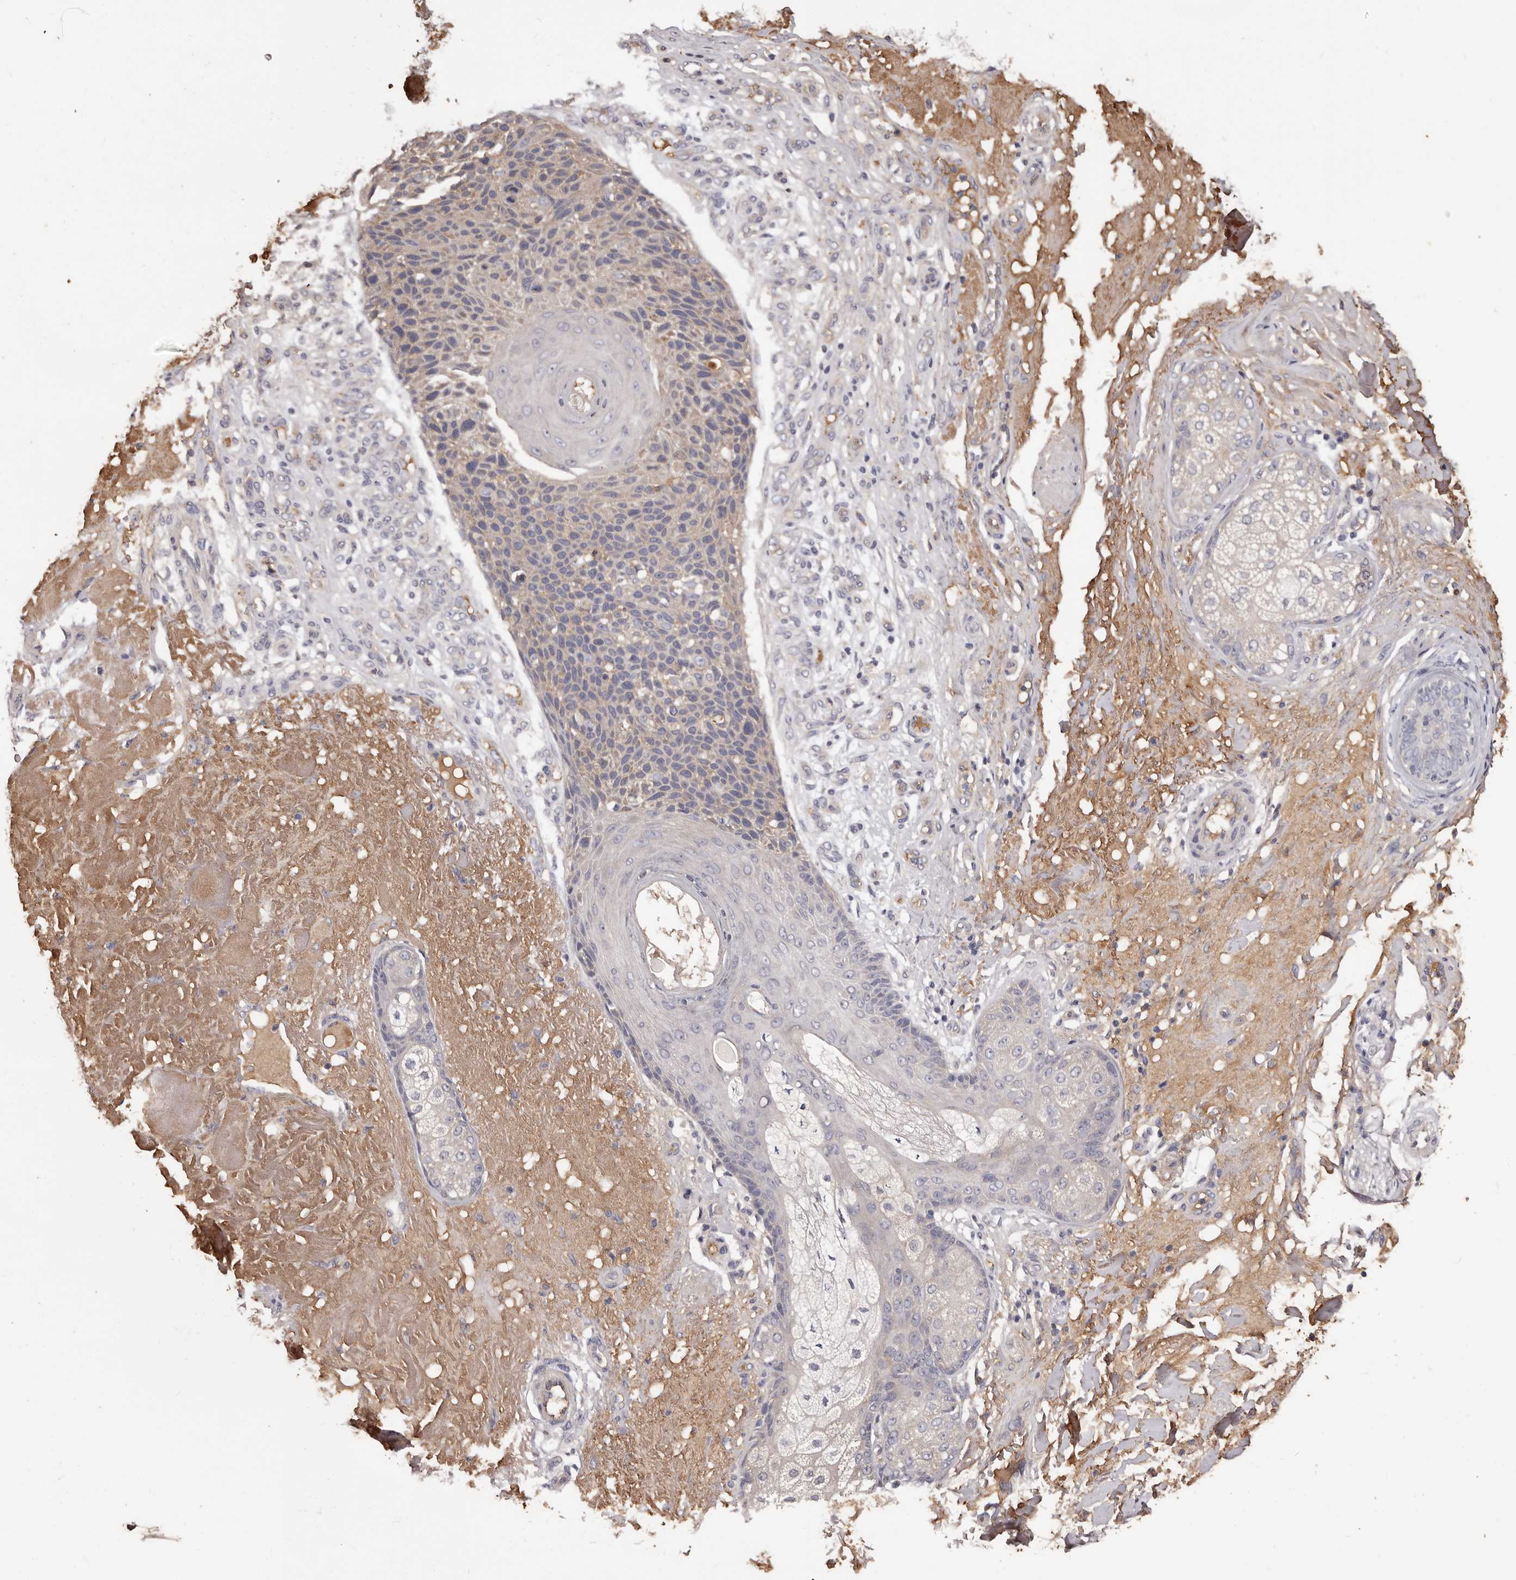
{"staining": {"intensity": "weak", "quantity": "<25%", "location": "cytoplasmic/membranous"}, "tissue": "skin cancer", "cell_type": "Tumor cells", "image_type": "cancer", "snomed": [{"axis": "morphology", "description": "Squamous cell carcinoma, NOS"}, {"axis": "topography", "description": "Skin"}], "caption": "Immunohistochemistry (IHC) micrograph of skin cancer (squamous cell carcinoma) stained for a protein (brown), which exhibits no positivity in tumor cells. (DAB (3,3'-diaminobenzidine) immunohistochemistry, high magnification).", "gene": "ETNK1", "patient": {"sex": "female", "age": 88}}